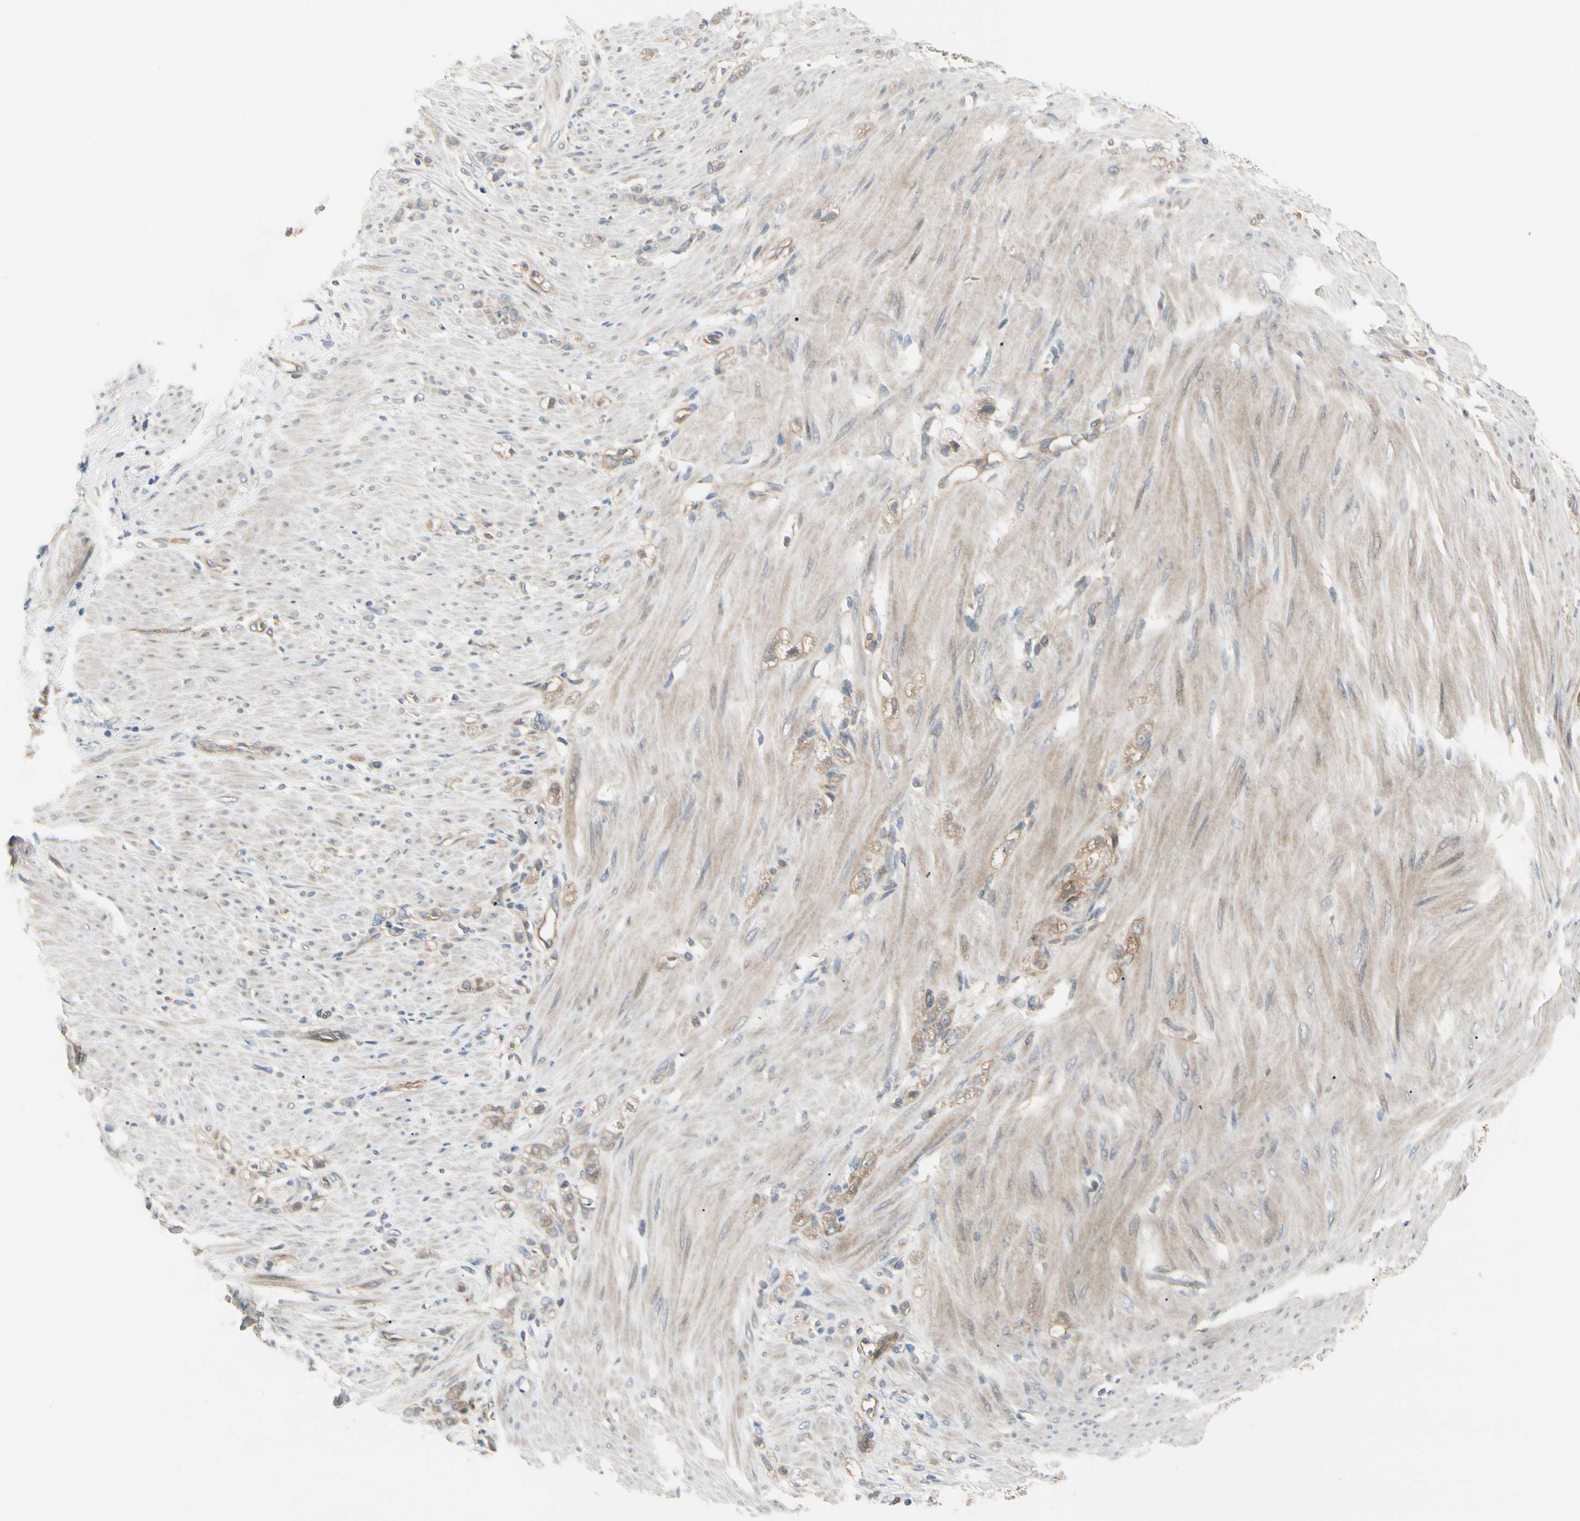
{"staining": {"intensity": "weak", "quantity": ">75%", "location": "cytoplasmic/membranous"}, "tissue": "stomach cancer", "cell_type": "Tumor cells", "image_type": "cancer", "snomed": [{"axis": "morphology", "description": "Adenocarcinoma, NOS"}, {"axis": "topography", "description": "Stomach"}], "caption": "Brown immunohistochemical staining in human adenocarcinoma (stomach) shows weak cytoplasmic/membranous expression in approximately >75% of tumor cells.", "gene": "F2R", "patient": {"sex": "male", "age": 82}}